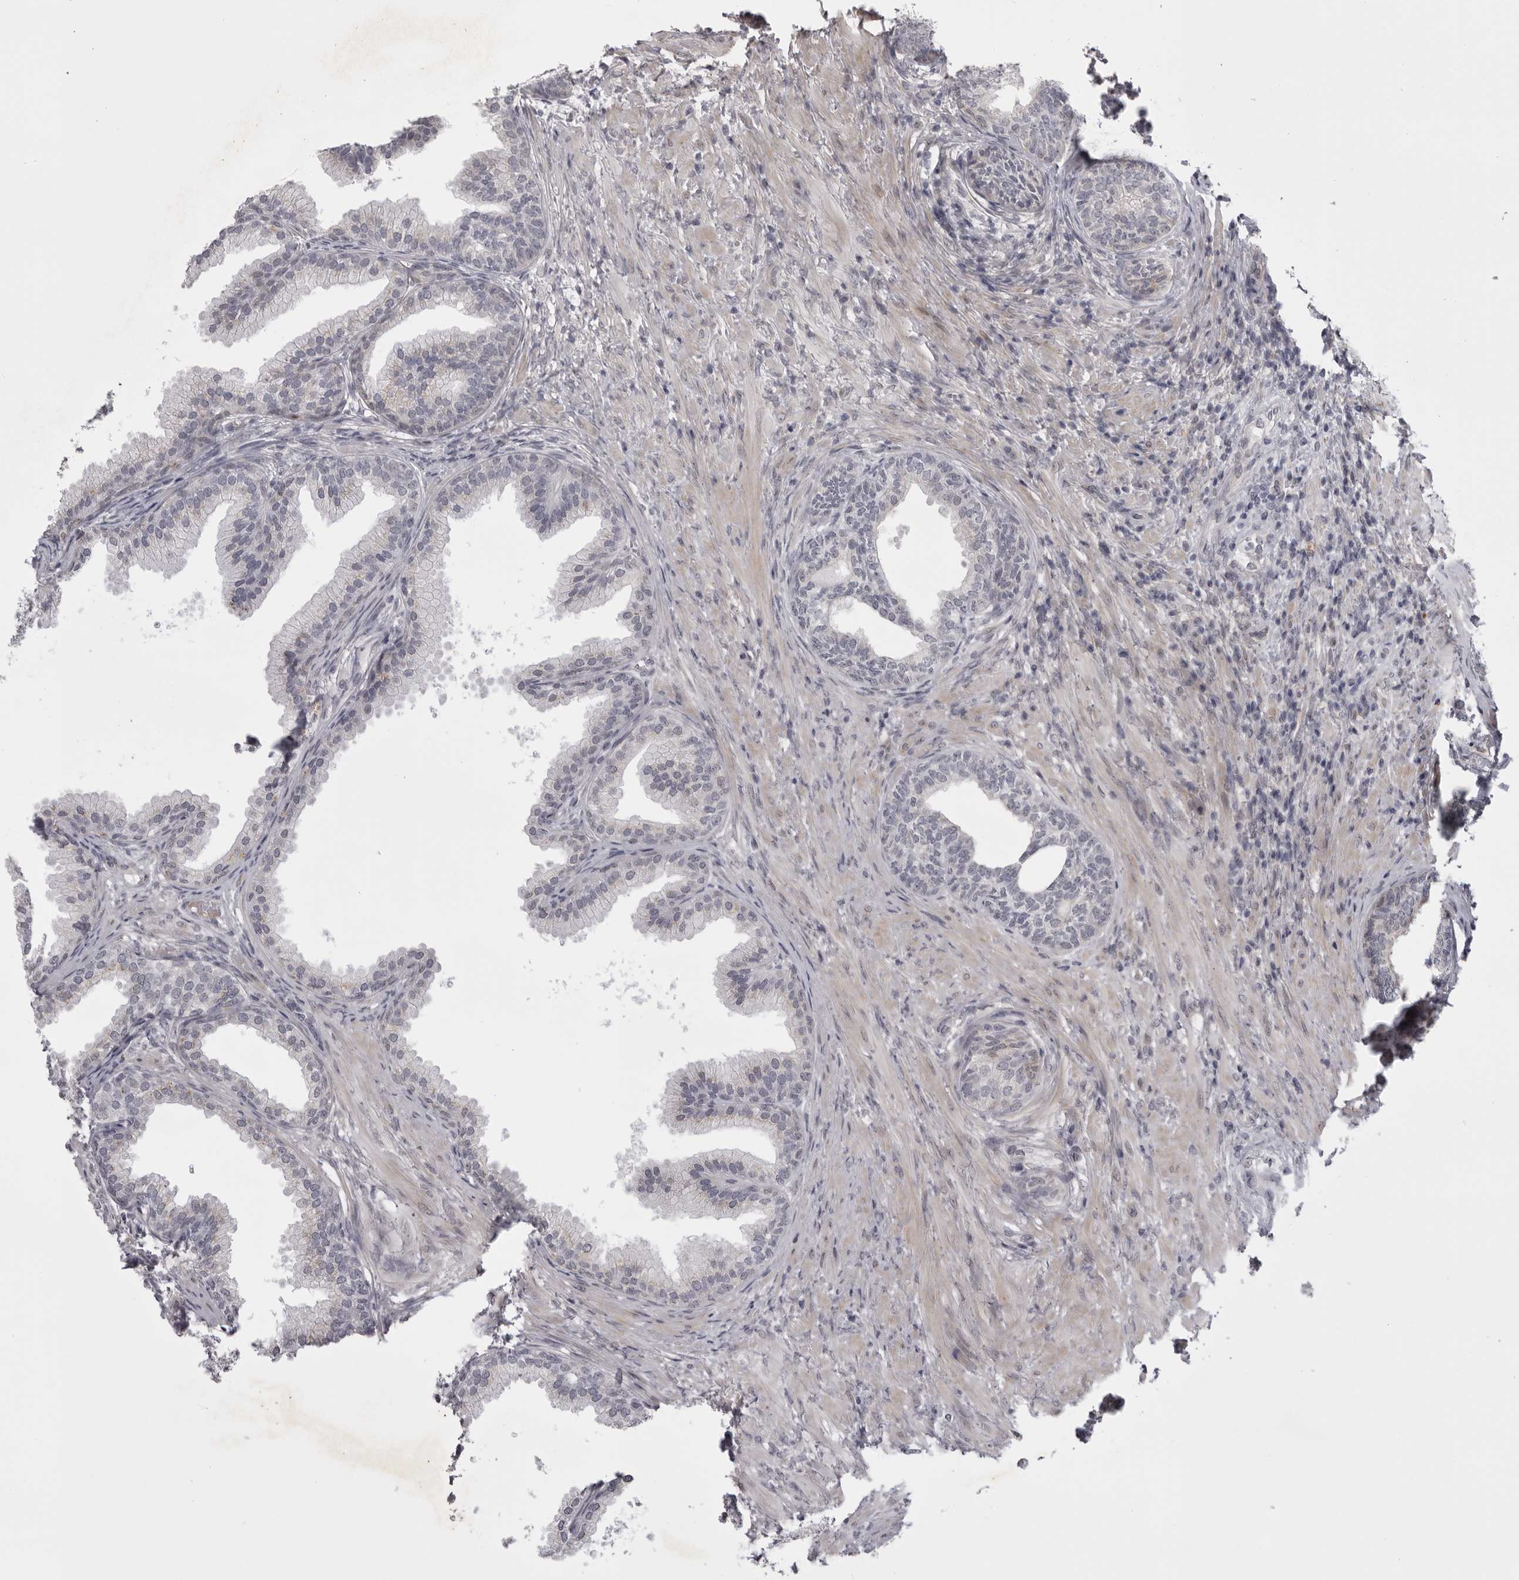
{"staining": {"intensity": "weak", "quantity": "25%-75%", "location": "cytoplasmic/membranous"}, "tissue": "prostate", "cell_type": "Glandular cells", "image_type": "normal", "snomed": [{"axis": "morphology", "description": "Normal tissue, NOS"}, {"axis": "topography", "description": "Prostate"}], "caption": "A brown stain highlights weak cytoplasmic/membranous expression of a protein in glandular cells of normal human prostate.", "gene": "EPHA10", "patient": {"sex": "male", "age": 76}}